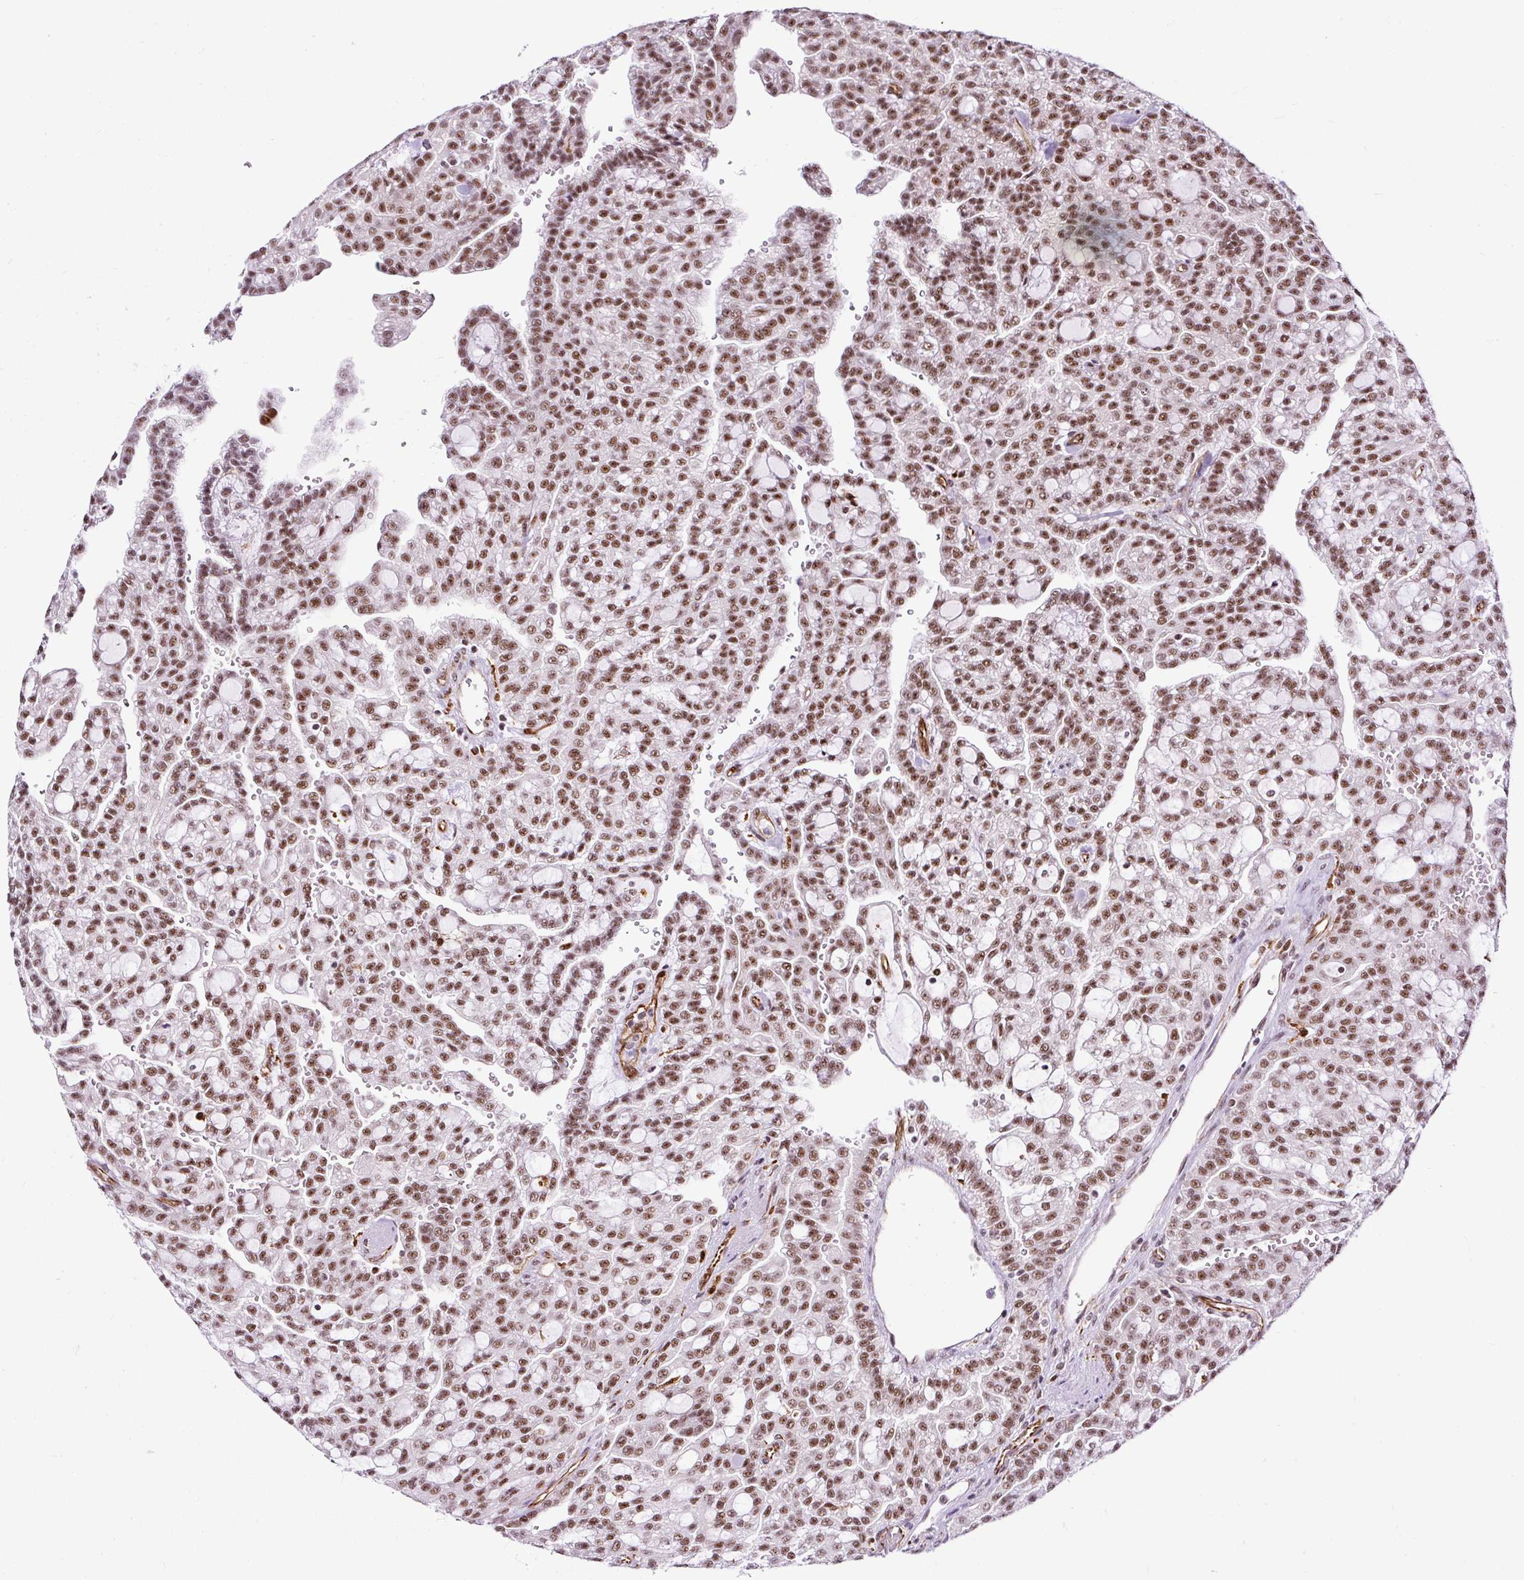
{"staining": {"intensity": "moderate", "quantity": ">75%", "location": "nuclear"}, "tissue": "renal cancer", "cell_type": "Tumor cells", "image_type": "cancer", "snomed": [{"axis": "morphology", "description": "Adenocarcinoma, NOS"}, {"axis": "topography", "description": "Kidney"}], "caption": "There is medium levels of moderate nuclear staining in tumor cells of adenocarcinoma (renal), as demonstrated by immunohistochemical staining (brown color).", "gene": "LUC7L2", "patient": {"sex": "male", "age": 63}}